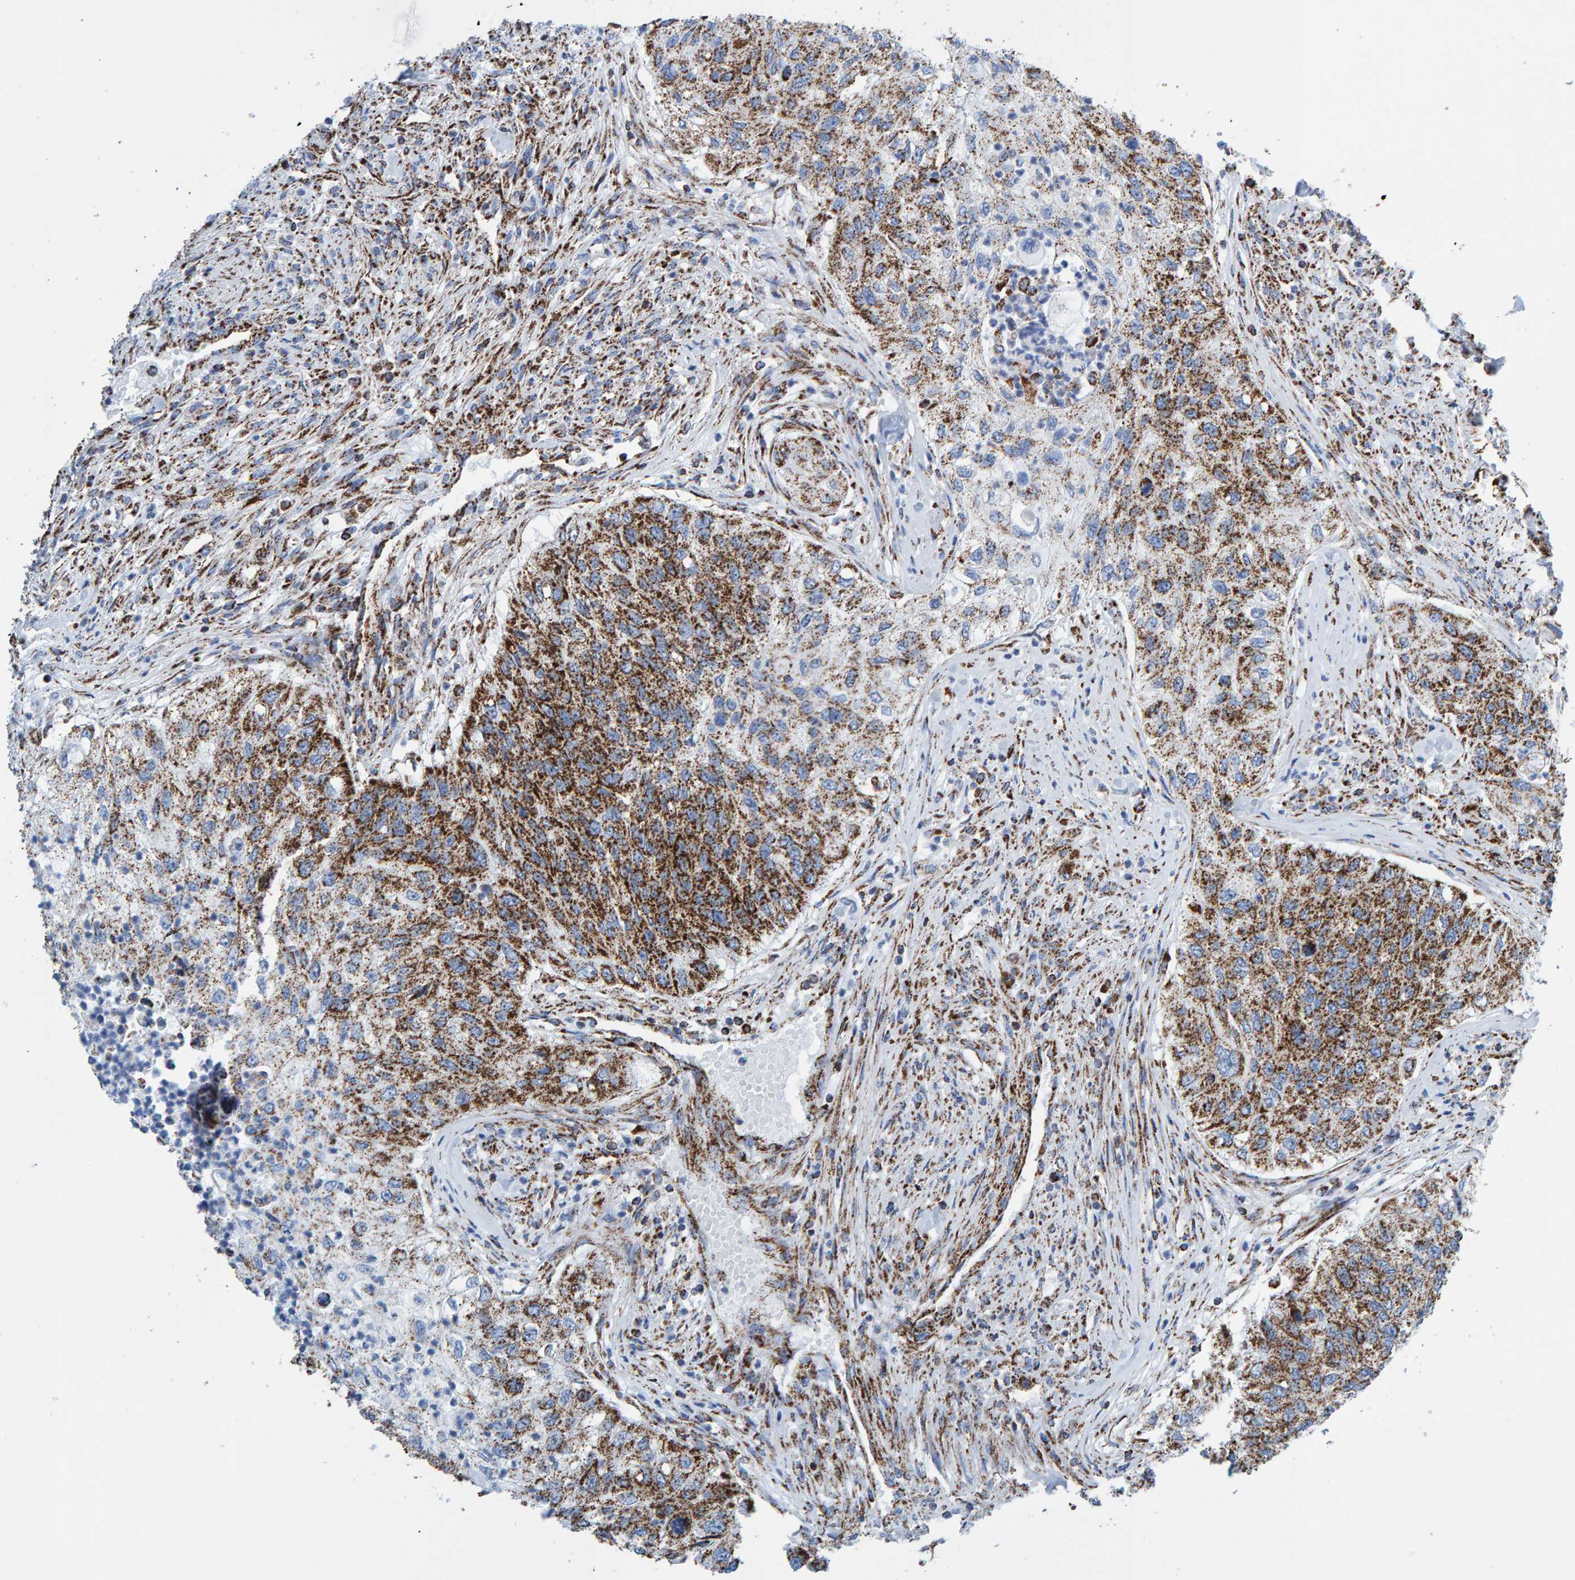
{"staining": {"intensity": "moderate", "quantity": ">75%", "location": "cytoplasmic/membranous"}, "tissue": "urothelial cancer", "cell_type": "Tumor cells", "image_type": "cancer", "snomed": [{"axis": "morphology", "description": "Urothelial carcinoma, High grade"}, {"axis": "topography", "description": "Urinary bladder"}], "caption": "Moderate cytoplasmic/membranous protein positivity is identified in approximately >75% of tumor cells in urothelial carcinoma (high-grade). The staining is performed using DAB brown chromogen to label protein expression. The nuclei are counter-stained blue using hematoxylin.", "gene": "ENSG00000262660", "patient": {"sex": "female", "age": 60}}